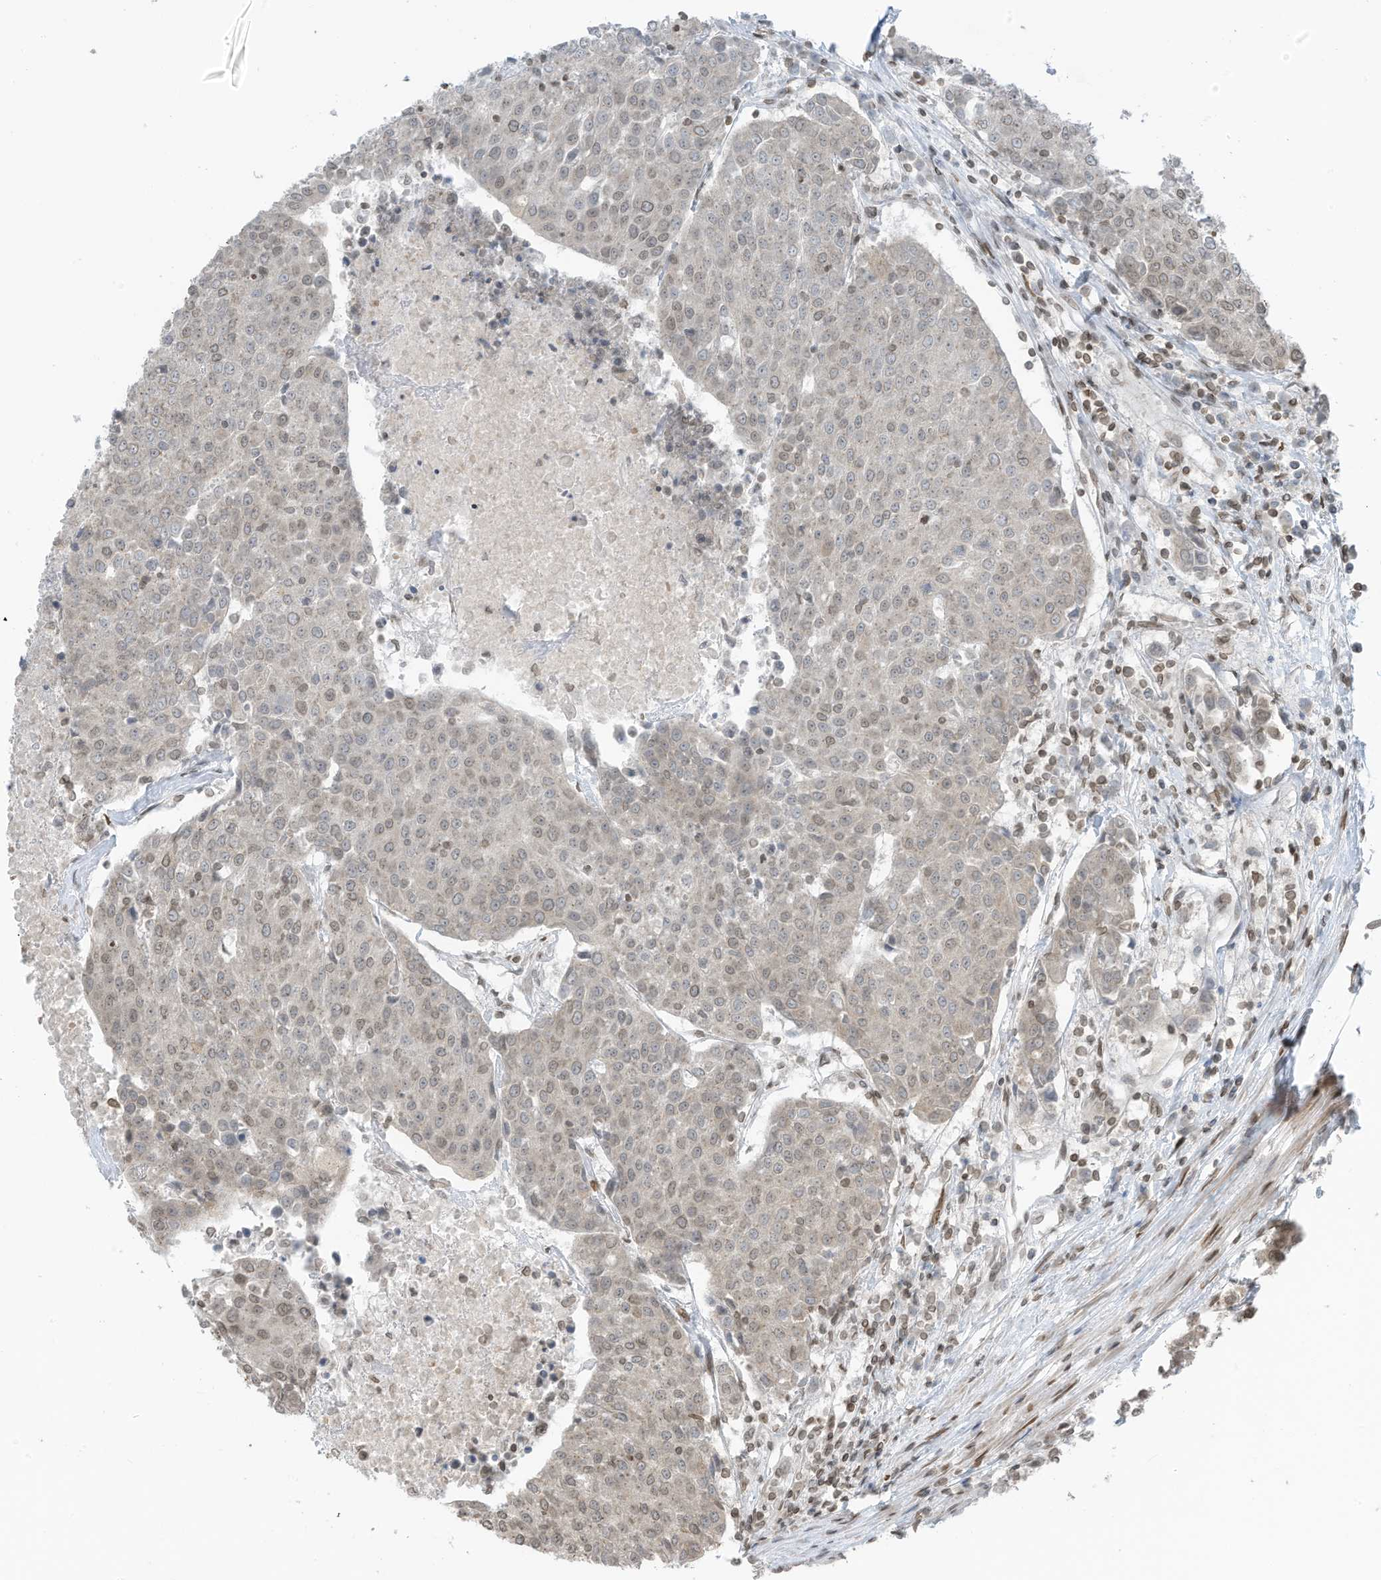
{"staining": {"intensity": "weak", "quantity": "<25%", "location": "nuclear"}, "tissue": "urothelial cancer", "cell_type": "Tumor cells", "image_type": "cancer", "snomed": [{"axis": "morphology", "description": "Urothelial carcinoma, High grade"}, {"axis": "topography", "description": "Urinary bladder"}], "caption": "Urothelial carcinoma (high-grade) stained for a protein using immunohistochemistry (IHC) displays no staining tumor cells.", "gene": "RABL3", "patient": {"sex": "female", "age": 85}}